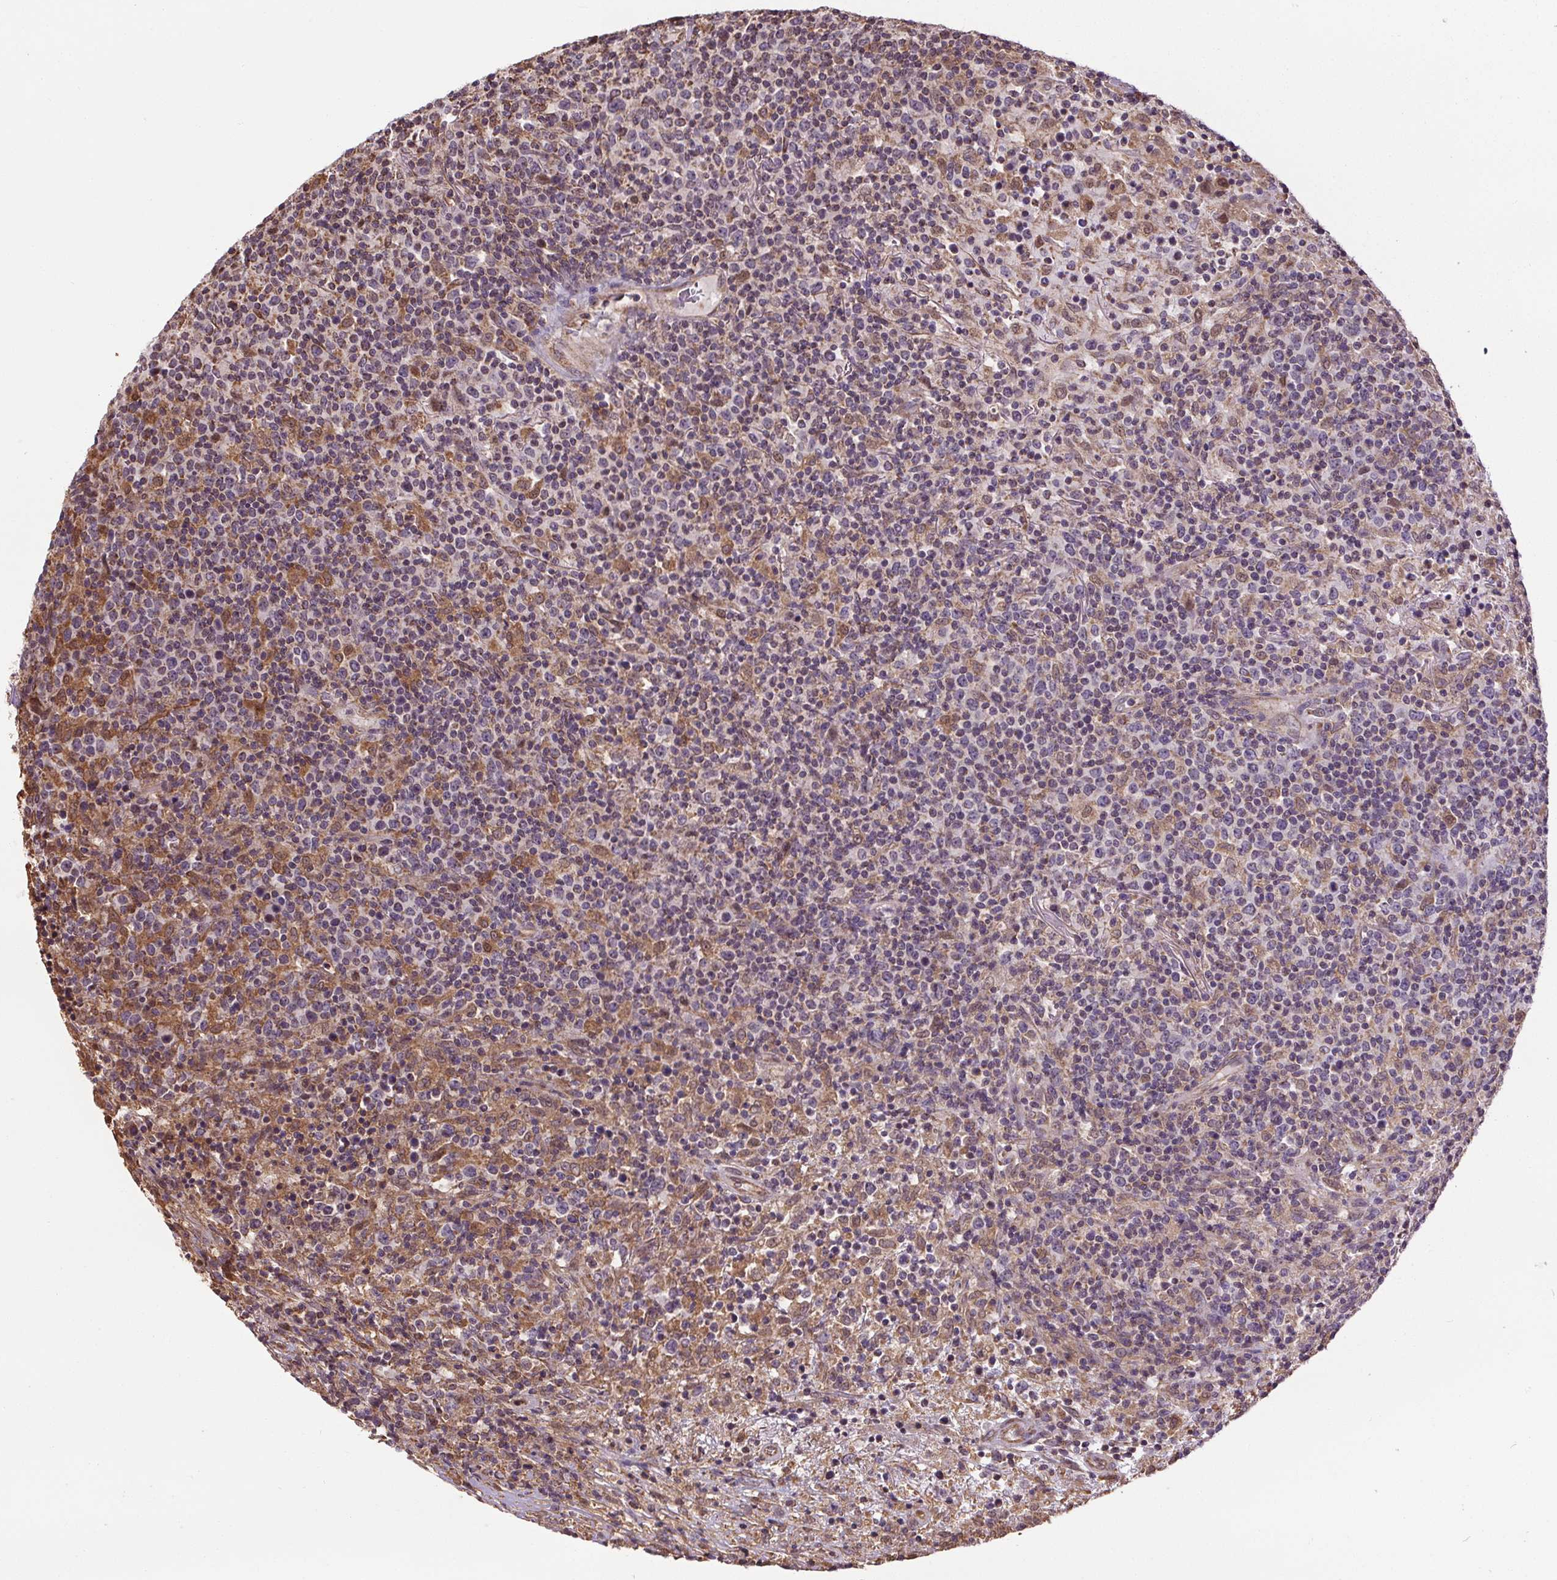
{"staining": {"intensity": "moderate", "quantity": "<25%", "location": "cytoplasmic/membranous"}, "tissue": "lymphoma", "cell_type": "Tumor cells", "image_type": "cancer", "snomed": [{"axis": "morphology", "description": "Malignant lymphoma, non-Hodgkin's type, High grade"}, {"axis": "topography", "description": "Lung"}], "caption": "Tumor cells exhibit low levels of moderate cytoplasmic/membranous staining in about <25% of cells in human malignant lymphoma, non-Hodgkin's type (high-grade).", "gene": "ZNF548", "patient": {"sex": "male", "age": 79}}